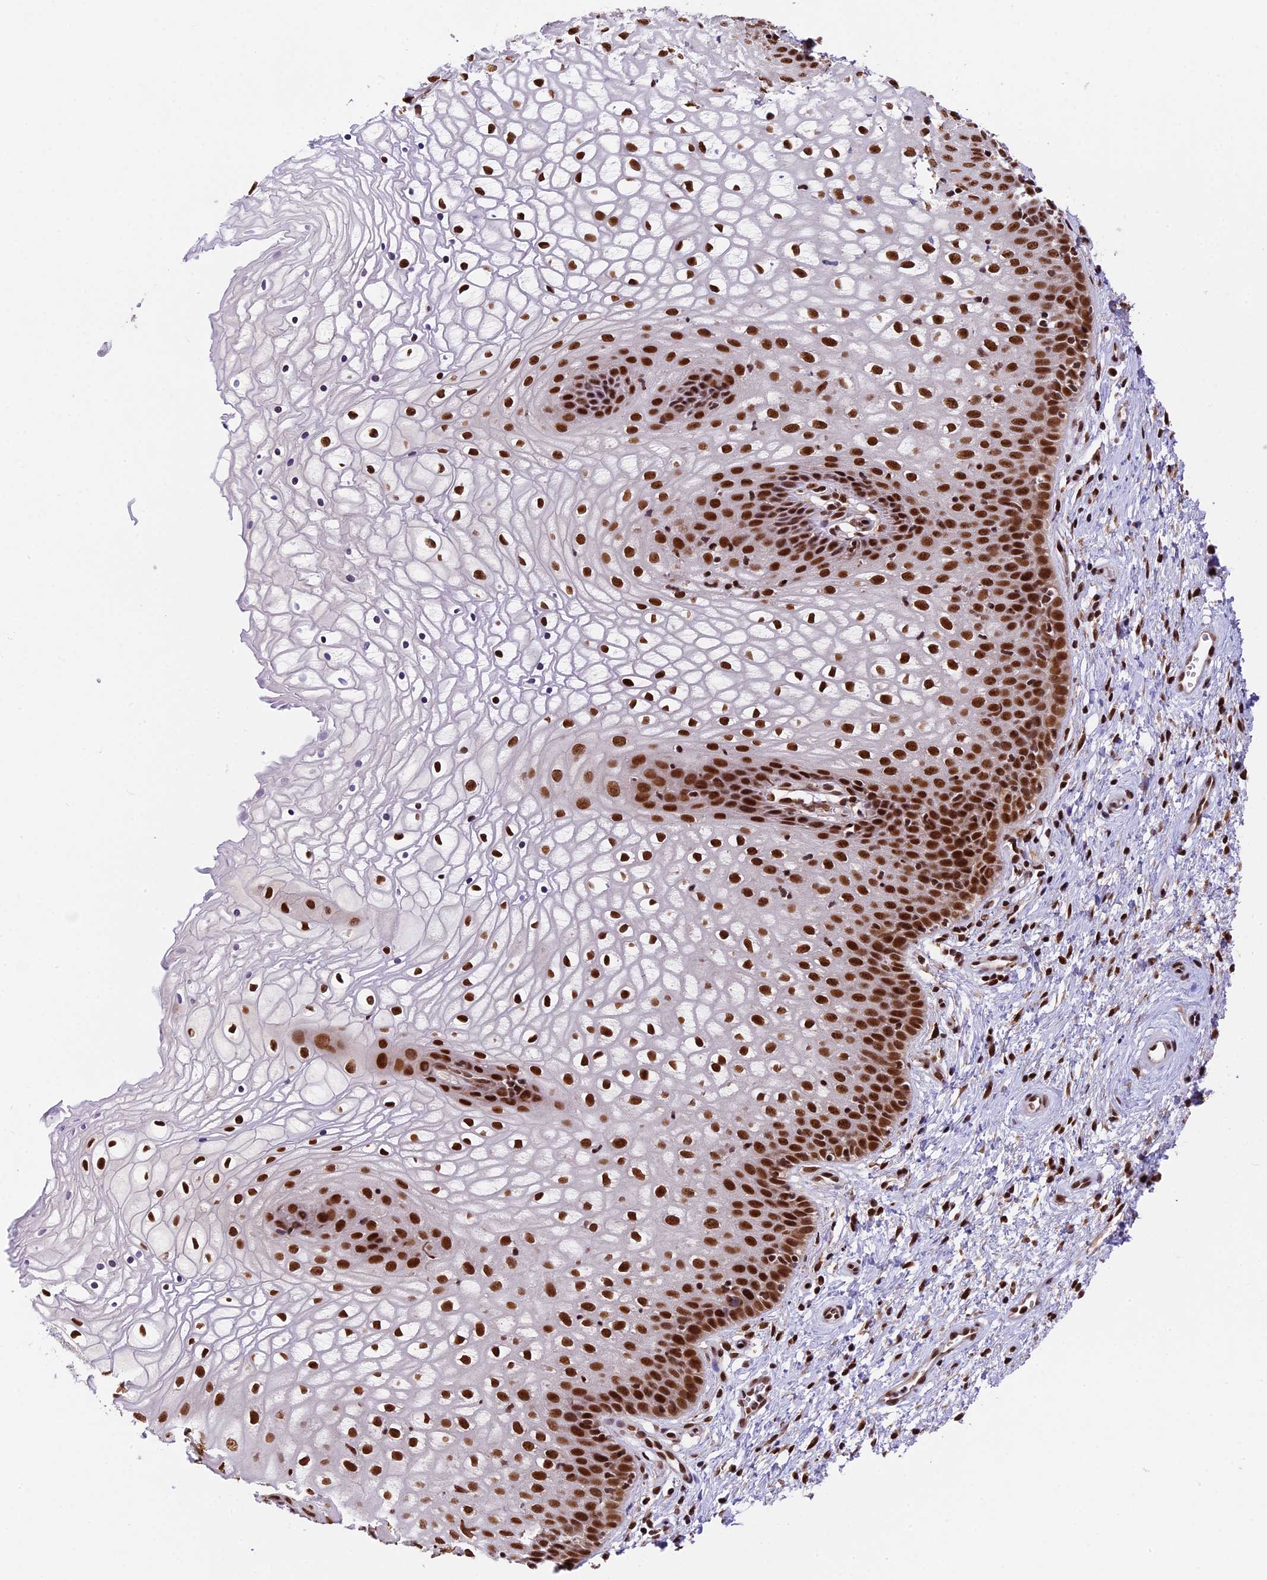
{"staining": {"intensity": "strong", "quantity": ">75%", "location": "nuclear"}, "tissue": "vagina", "cell_type": "Squamous epithelial cells", "image_type": "normal", "snomed": [{"axis": "morphology", "description": "Normal tissue, NOS"}, {"axis": "topography", "description": "Vagina"}], "caption": "This is a histology image of IHC staining of normal vagina, which shows strong staining in the nuclear of squamous epithelial cells.", "gene": "RAMACL", "patient": {"sex": "female", "age": 34}}